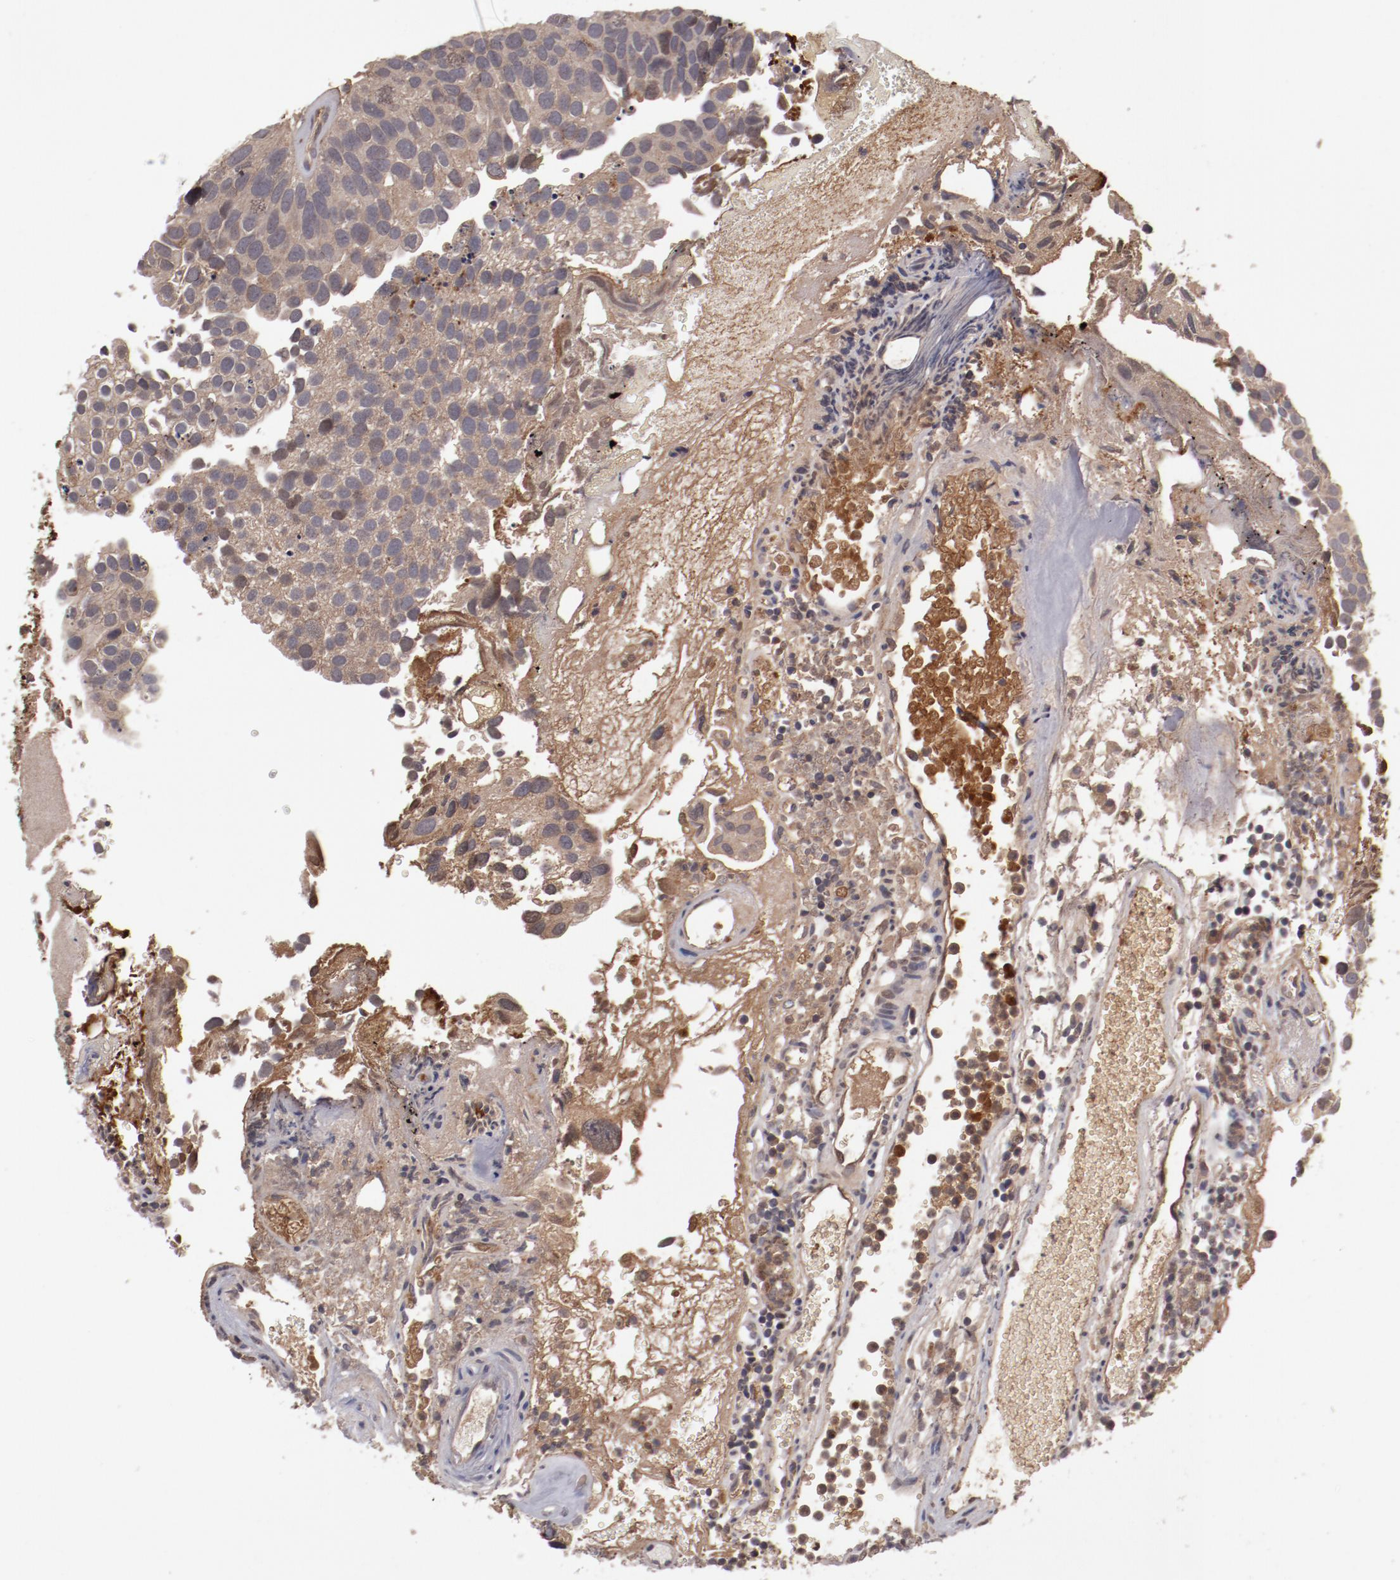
{"staining": {"intensity": "moderate", "quantity": ">75%", "location": "cytoplasmic/membranous"}, "tissue": "urothelial cancer", "cell_type": "Tumor cells", "image_type": "cancer", "snomed": [{"axis": "morphology", "description": "Urothelial carcinoma, High grade"}, {"axis": "topography", "description": "Urinary bladder"}], "caption": "Moderate cytoplasmic/membranous positivity for a protein is appreciated in about >75% of tumor cells of urothelial cancer using immunohistochemistry.", "gene": "CP", "patient": {"sex": "male", "age": 72}}